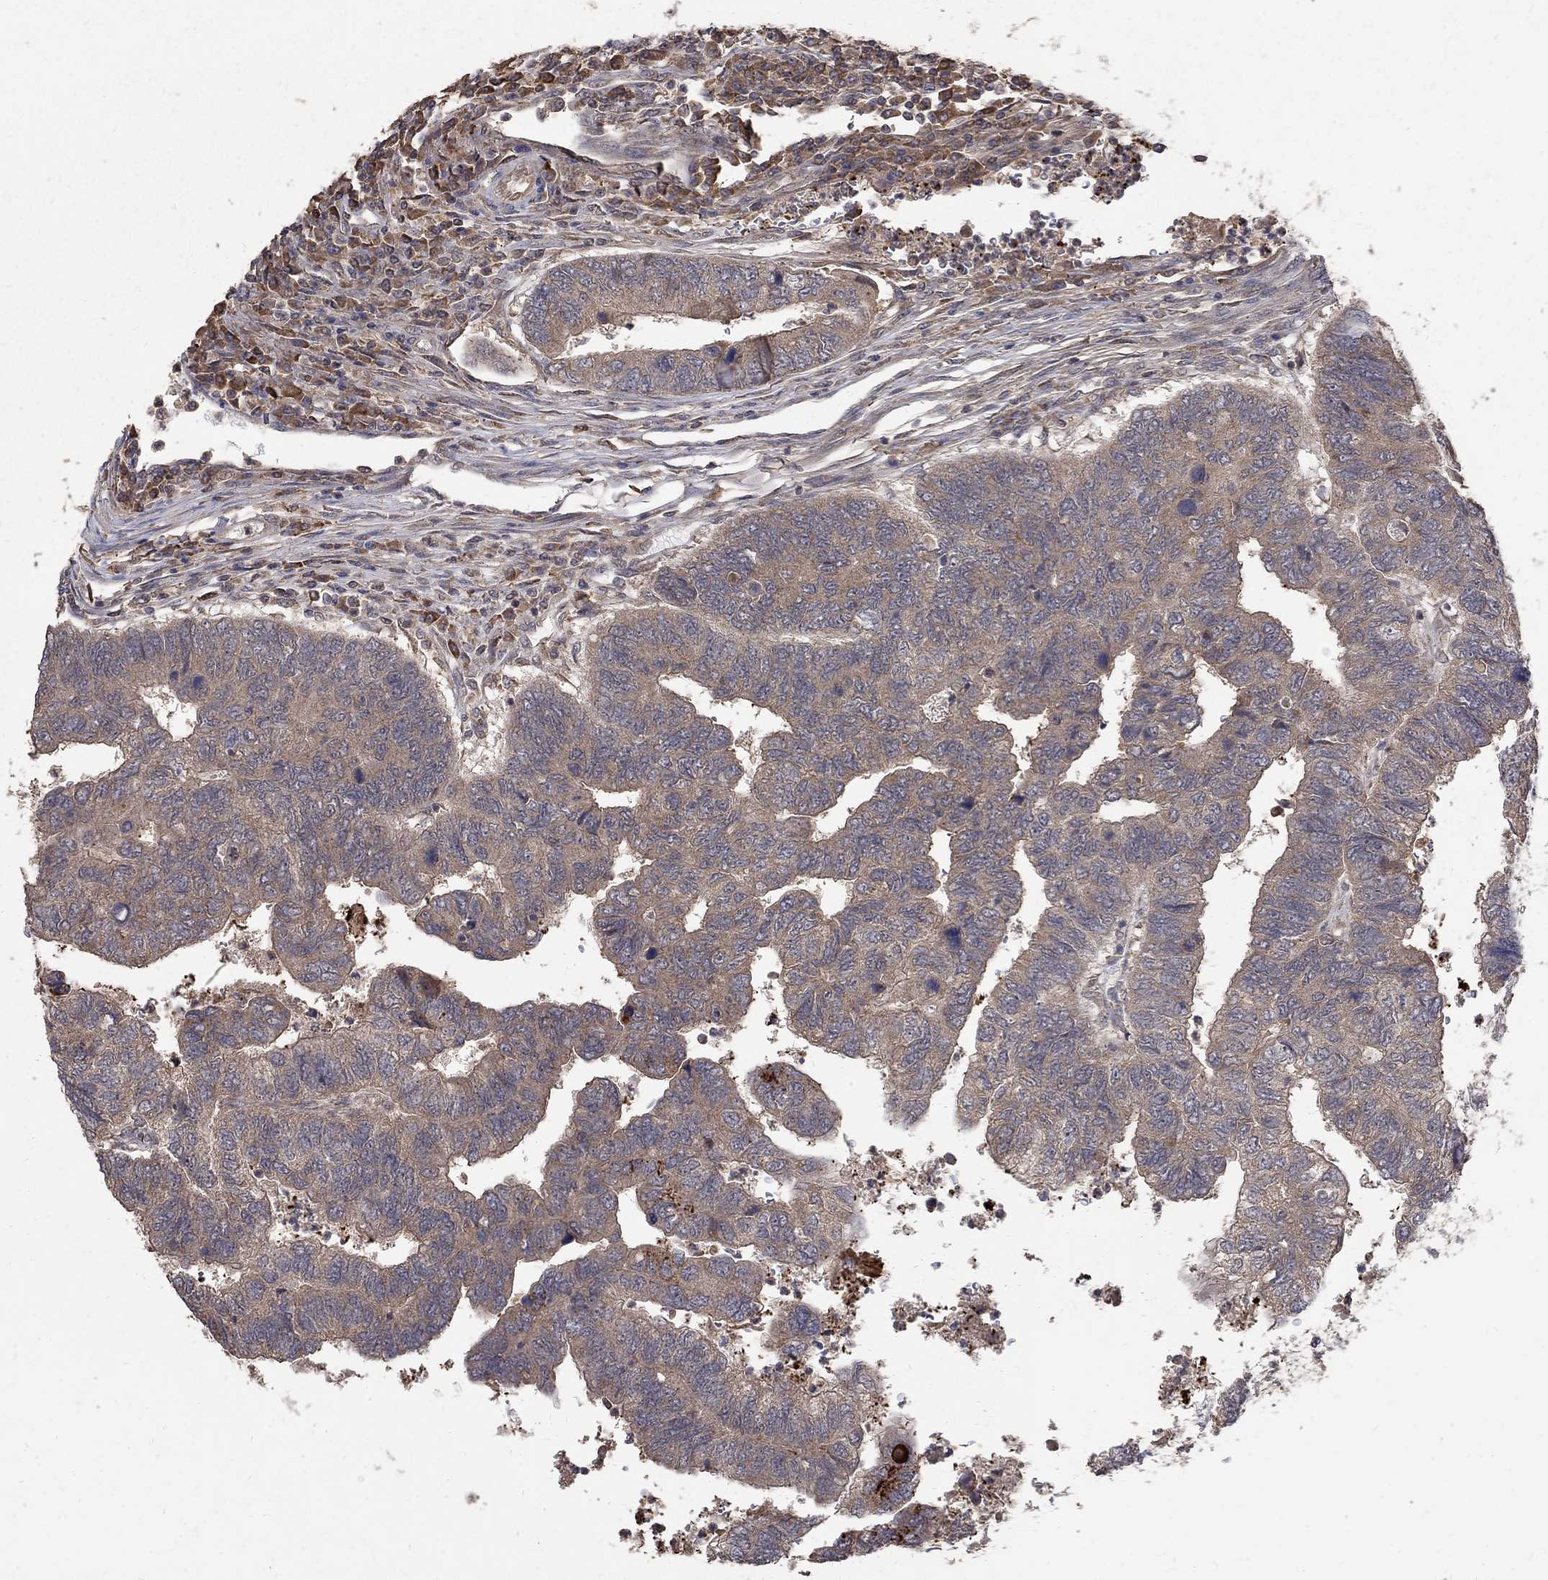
{"staining": {"intensity": "weak", "quantity": "25%-75%", "location": "cytoplasmic/membranous"}, "tissue": "colorectal cancer", "cell_type": "Tumor cells", "image_type": "cancer", "snomed": [{"axis": "morphology", "description": "Adenocarcinoma, NOS"}, {"axis": "topography", "description": "Colon"}], "caption": "Human adenocarcinoma (colorectal) stained with a protein marker exhibits weak staining in tumor cells.", "gene": "C17orf75", "patient": {"sex": "female", "age": 67}}